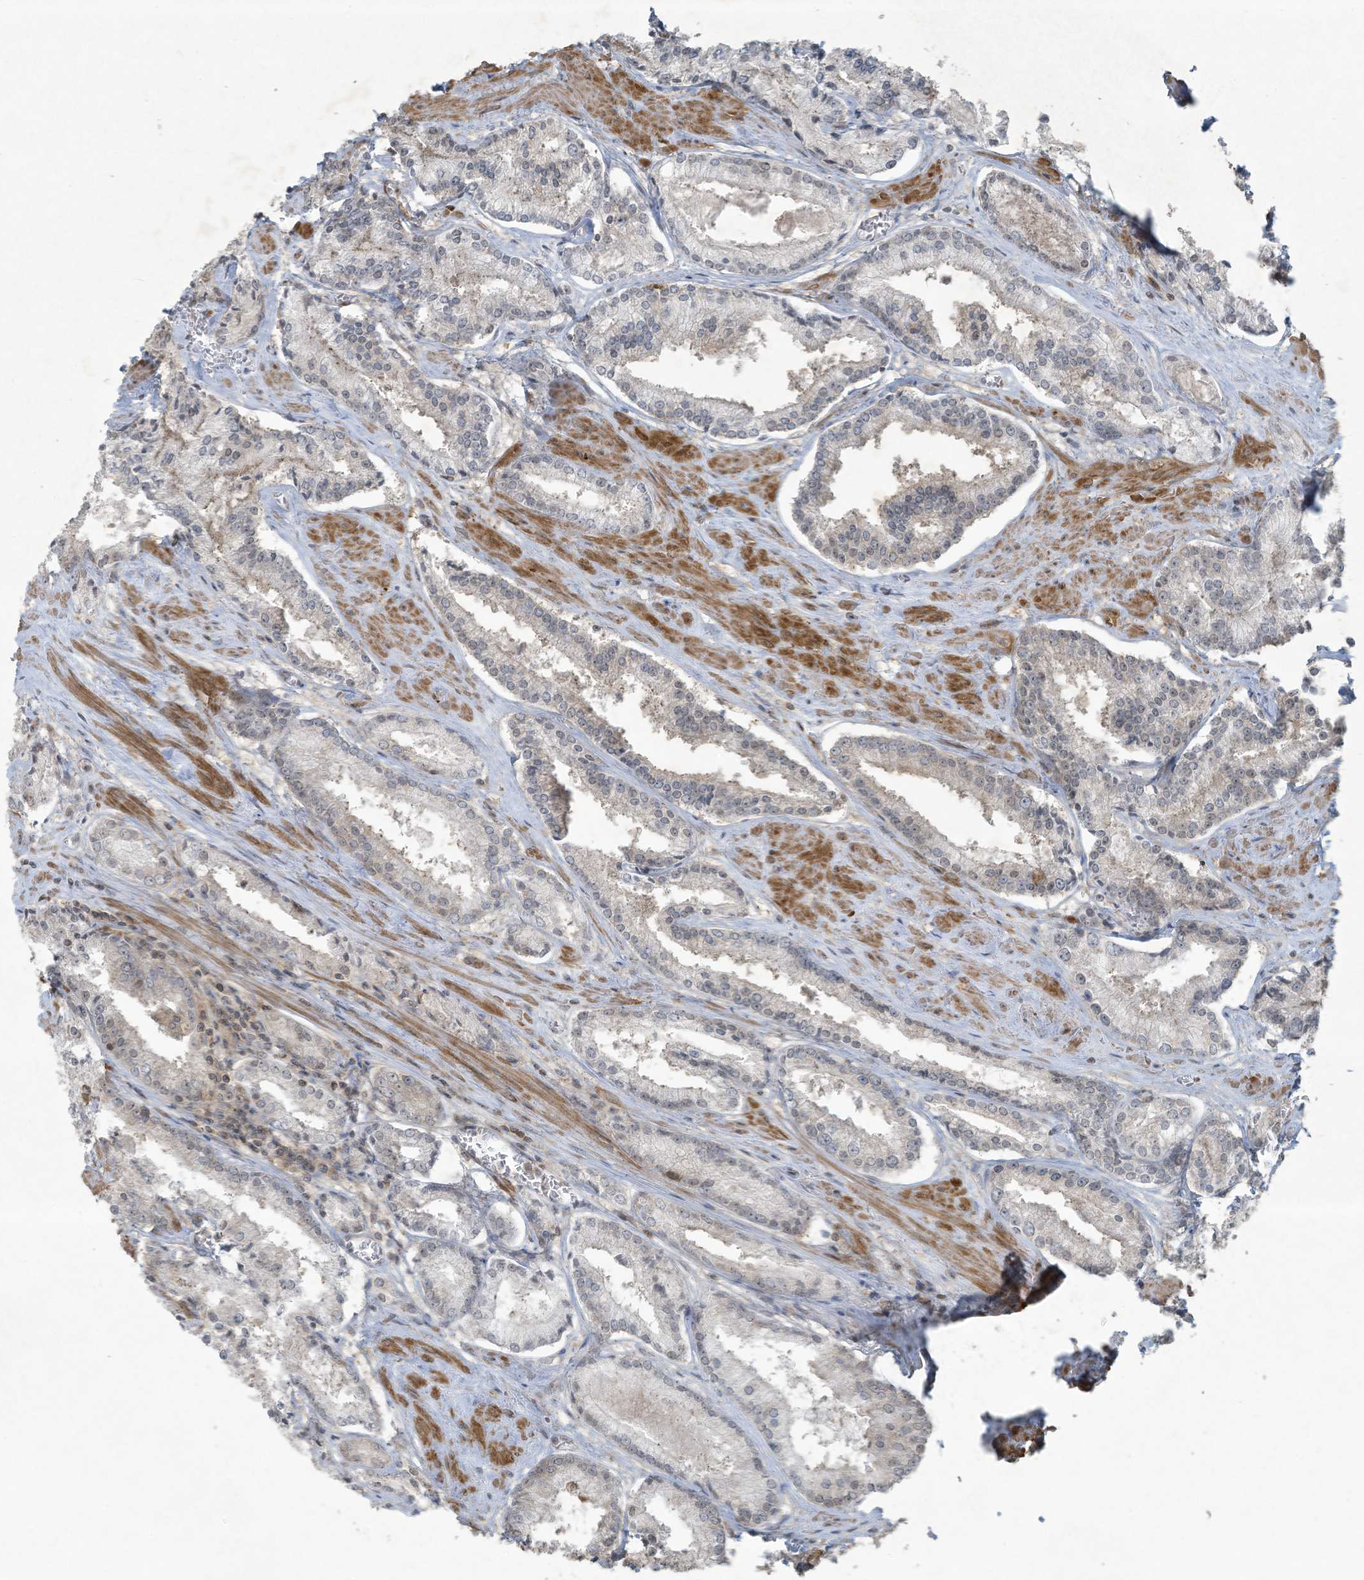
{"staining": {"intensity": "weak", "quantity": "<25%", "location": "nuclear"}, "tissue": "prostate cancer", "cell_type": "Tumor cells", "image_type": "cancer", "snomed": [{"axis": "morphology", "description": "Adenocarcinoma, Low grade"}, {"axis": "topography", "description": "Prostate"}], "caption": "This is an IHC histopathology image of human low-grade adenocarcinoma (prostate). There is no staining in tumor cells.", "gene": "ZNF263", "patient": {"sex": "male", "age": 54}}